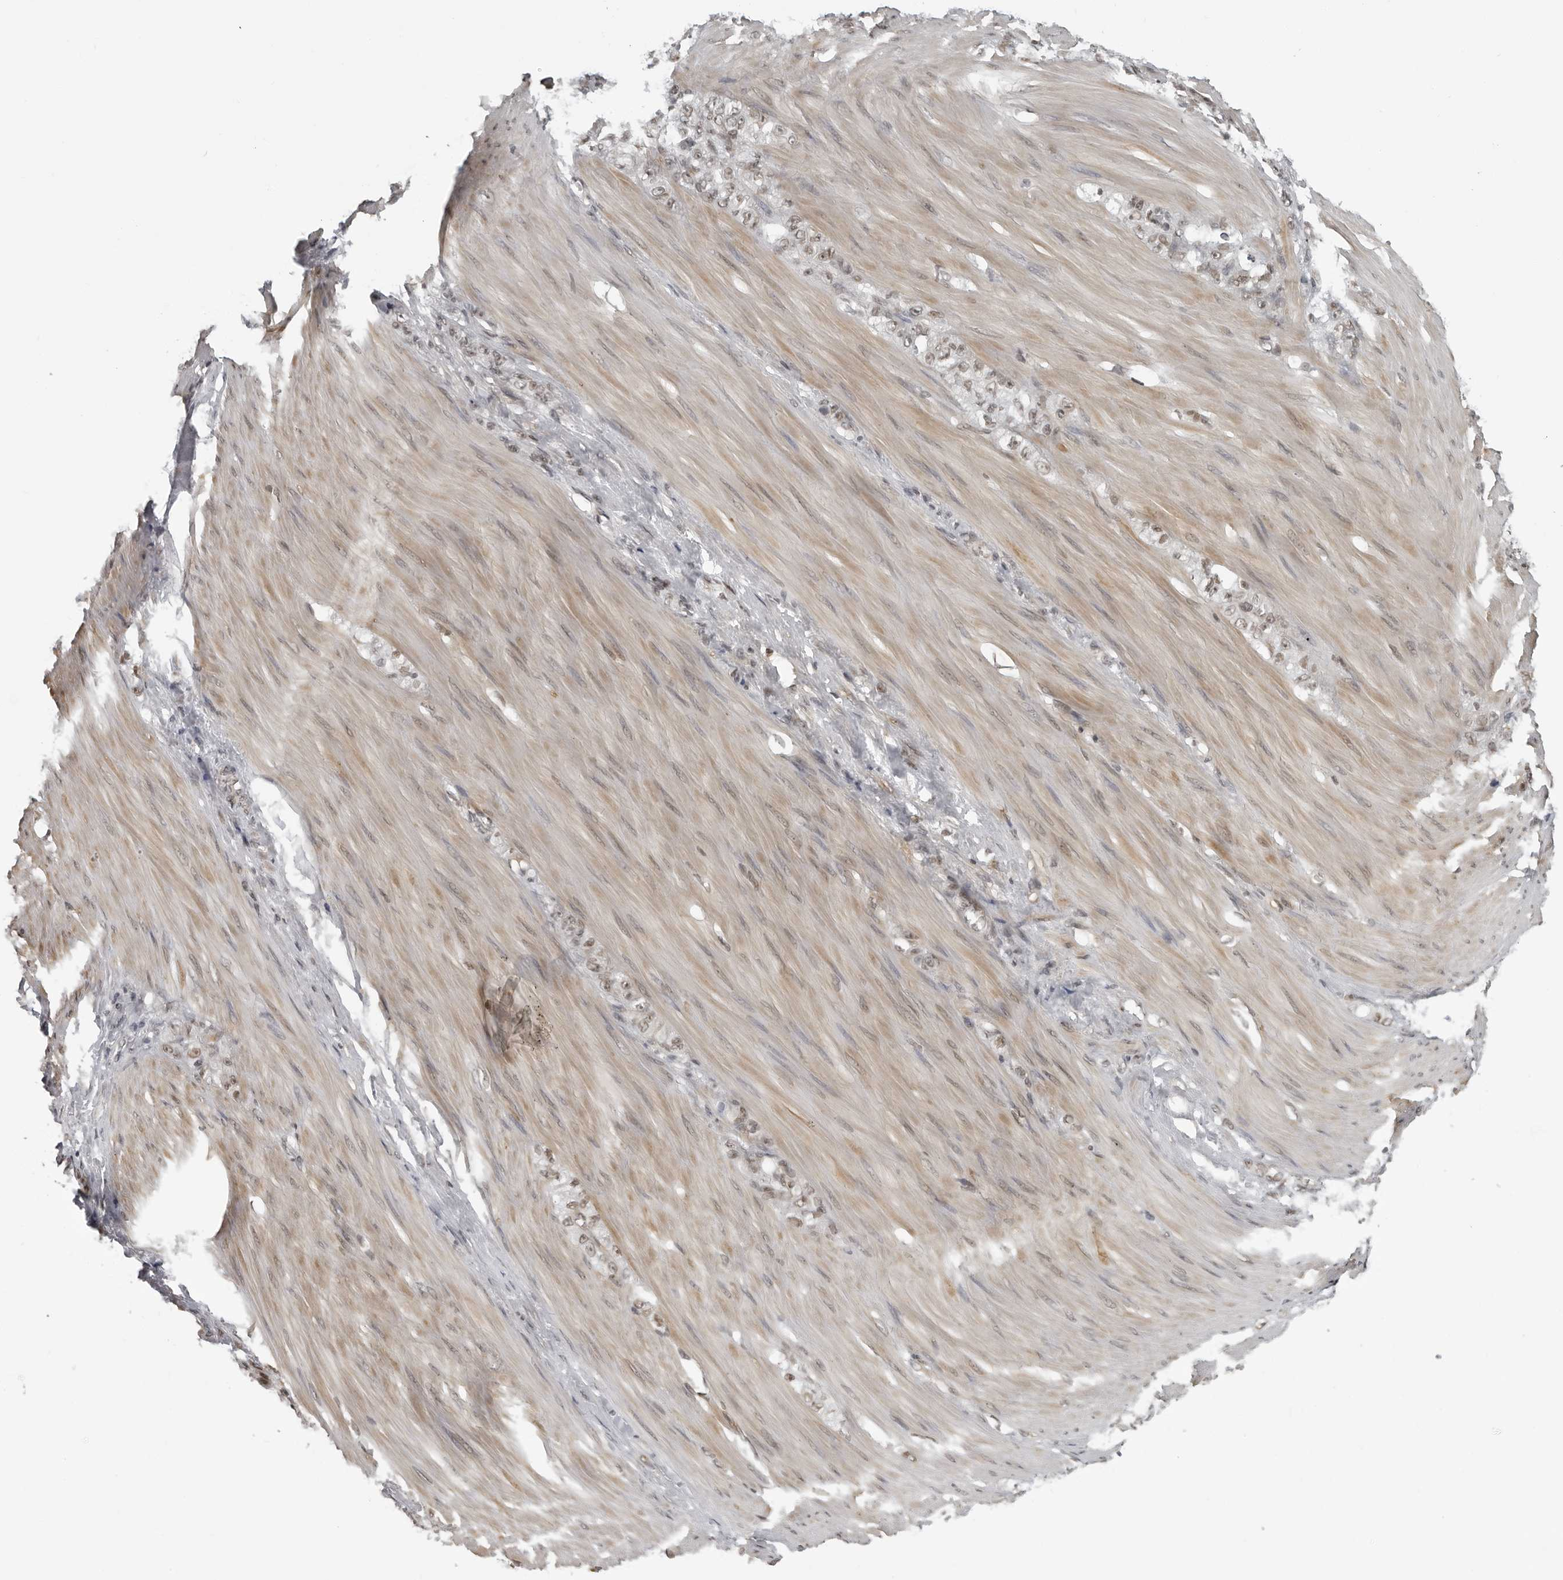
{"staining": {"intensity": "weak", "quantity": "25%-75%", "location": "nuclear"}, "tissue": "stomach cancer", "cell_type": "Tumor cells", "image_type": "cancer", "snomed": [{"axis": "morphology", "description": "Normal tissue, NOS"}, {"axis": "morphology", "description": "Adenocarcinoma, NOS"}, {"axis": "topography", "description": "Stomach"}], "caption": "Stomach cancer (adenocarcinoma) was stained to show a protein in brown. There is low levels of weak nuclear staining in about 25%-75% of tumor cells.", "gene": "MAF", "patient": {"sex": "male", "age": 82}}